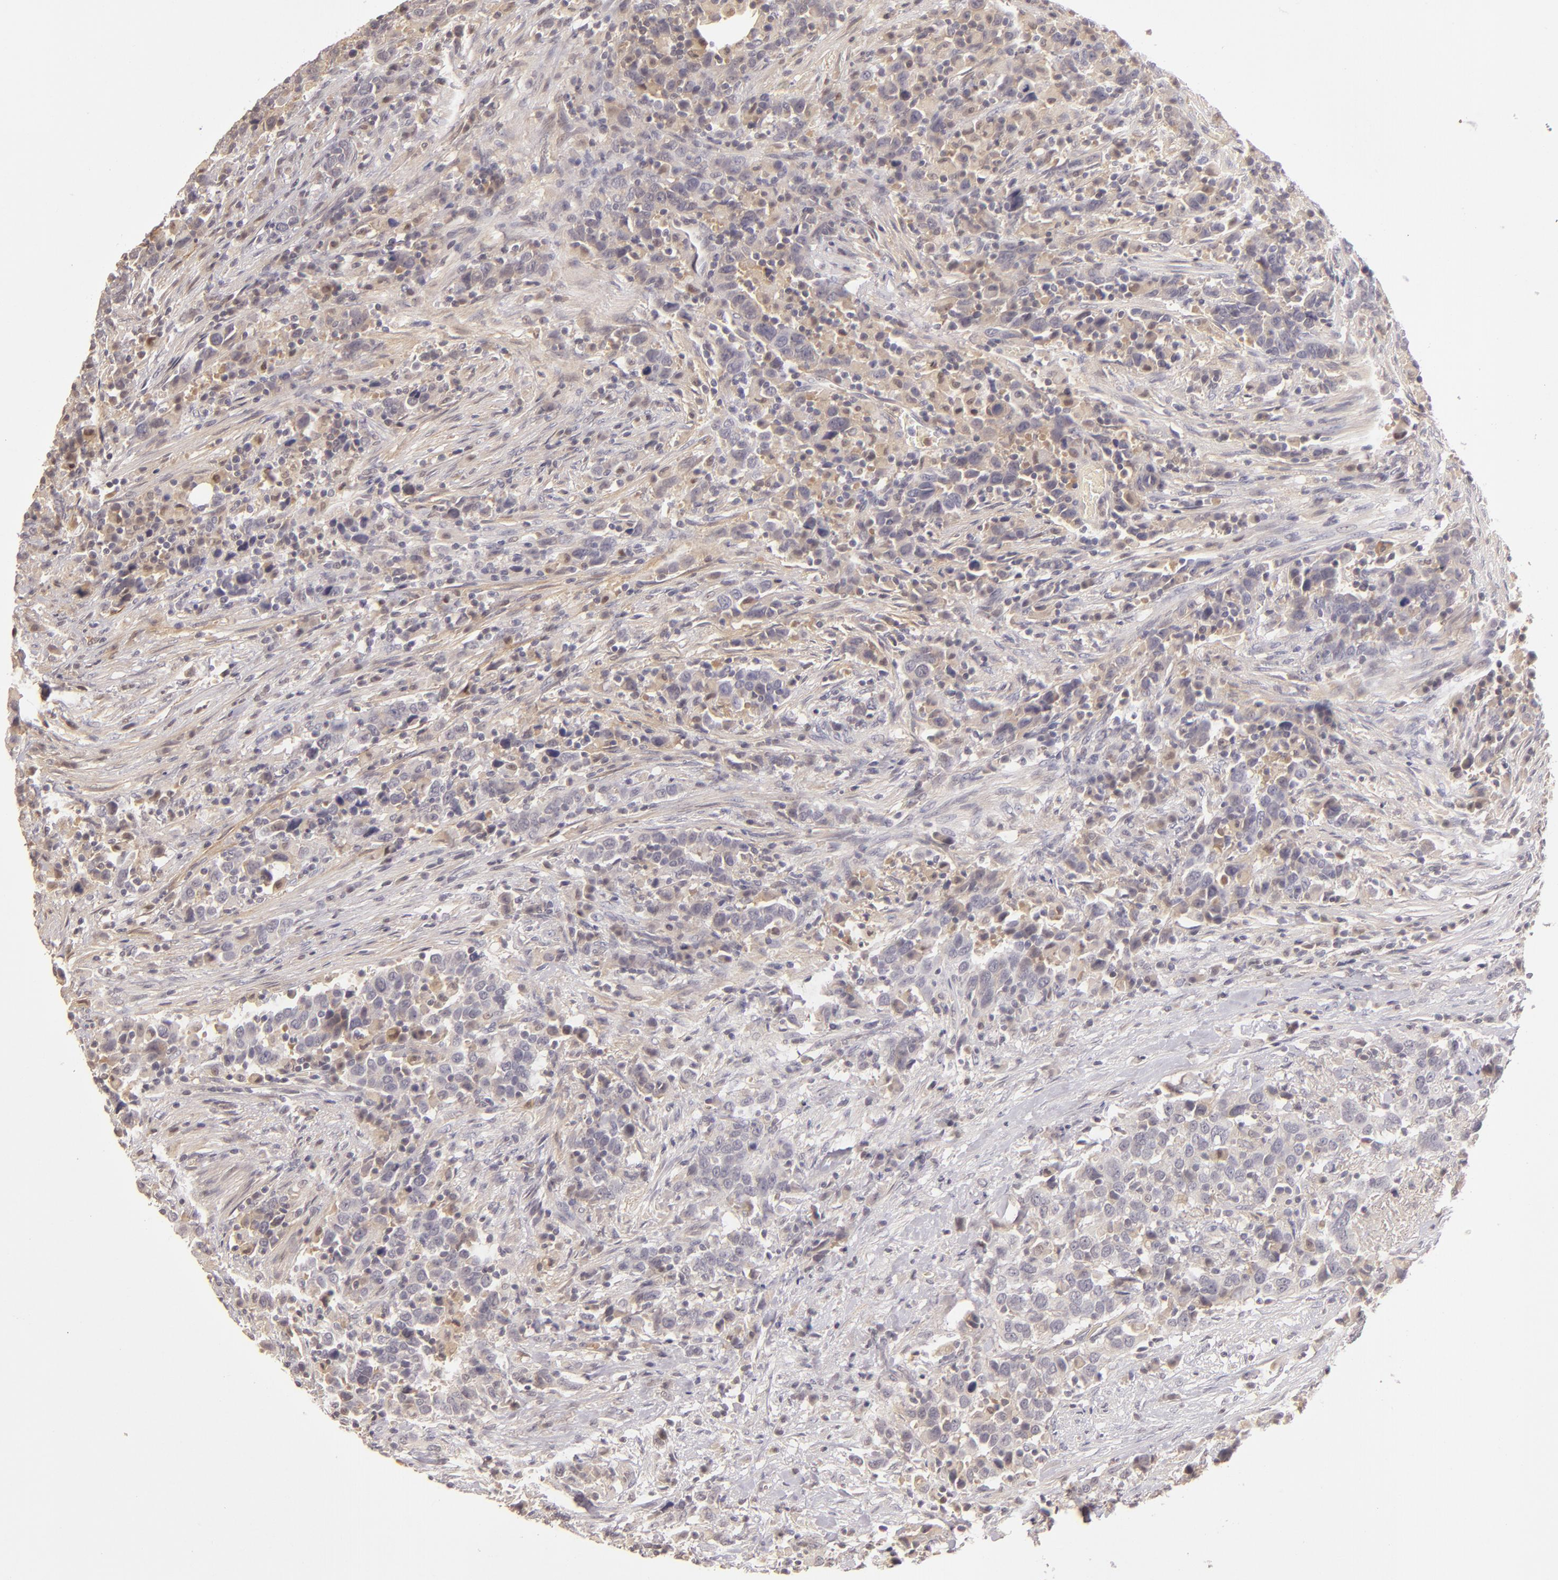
{"staining": {"intensity": "weak", "quantity": ">75%", "location": "cytoplasmic/membranous"}, "tissue": "urothelial cancer", "cell_type": "Tumor cells", "image_type": "cancer", "snomed": [{"axis": "morphology", "description": "Urothelial carcinoma, High grade"}, {"axis": "topography", "description": "Urinary bladder"}], "caption": "Immunohistochemistry histopathology image of high-grade urothelial carcinoma stained for a protein (brown), which shows low levels of weak cytoplasmic/membranous expression in about >75% of tumor cells.", "gene": "LRG1", "patient": {"sex": "male", "age": 61}}